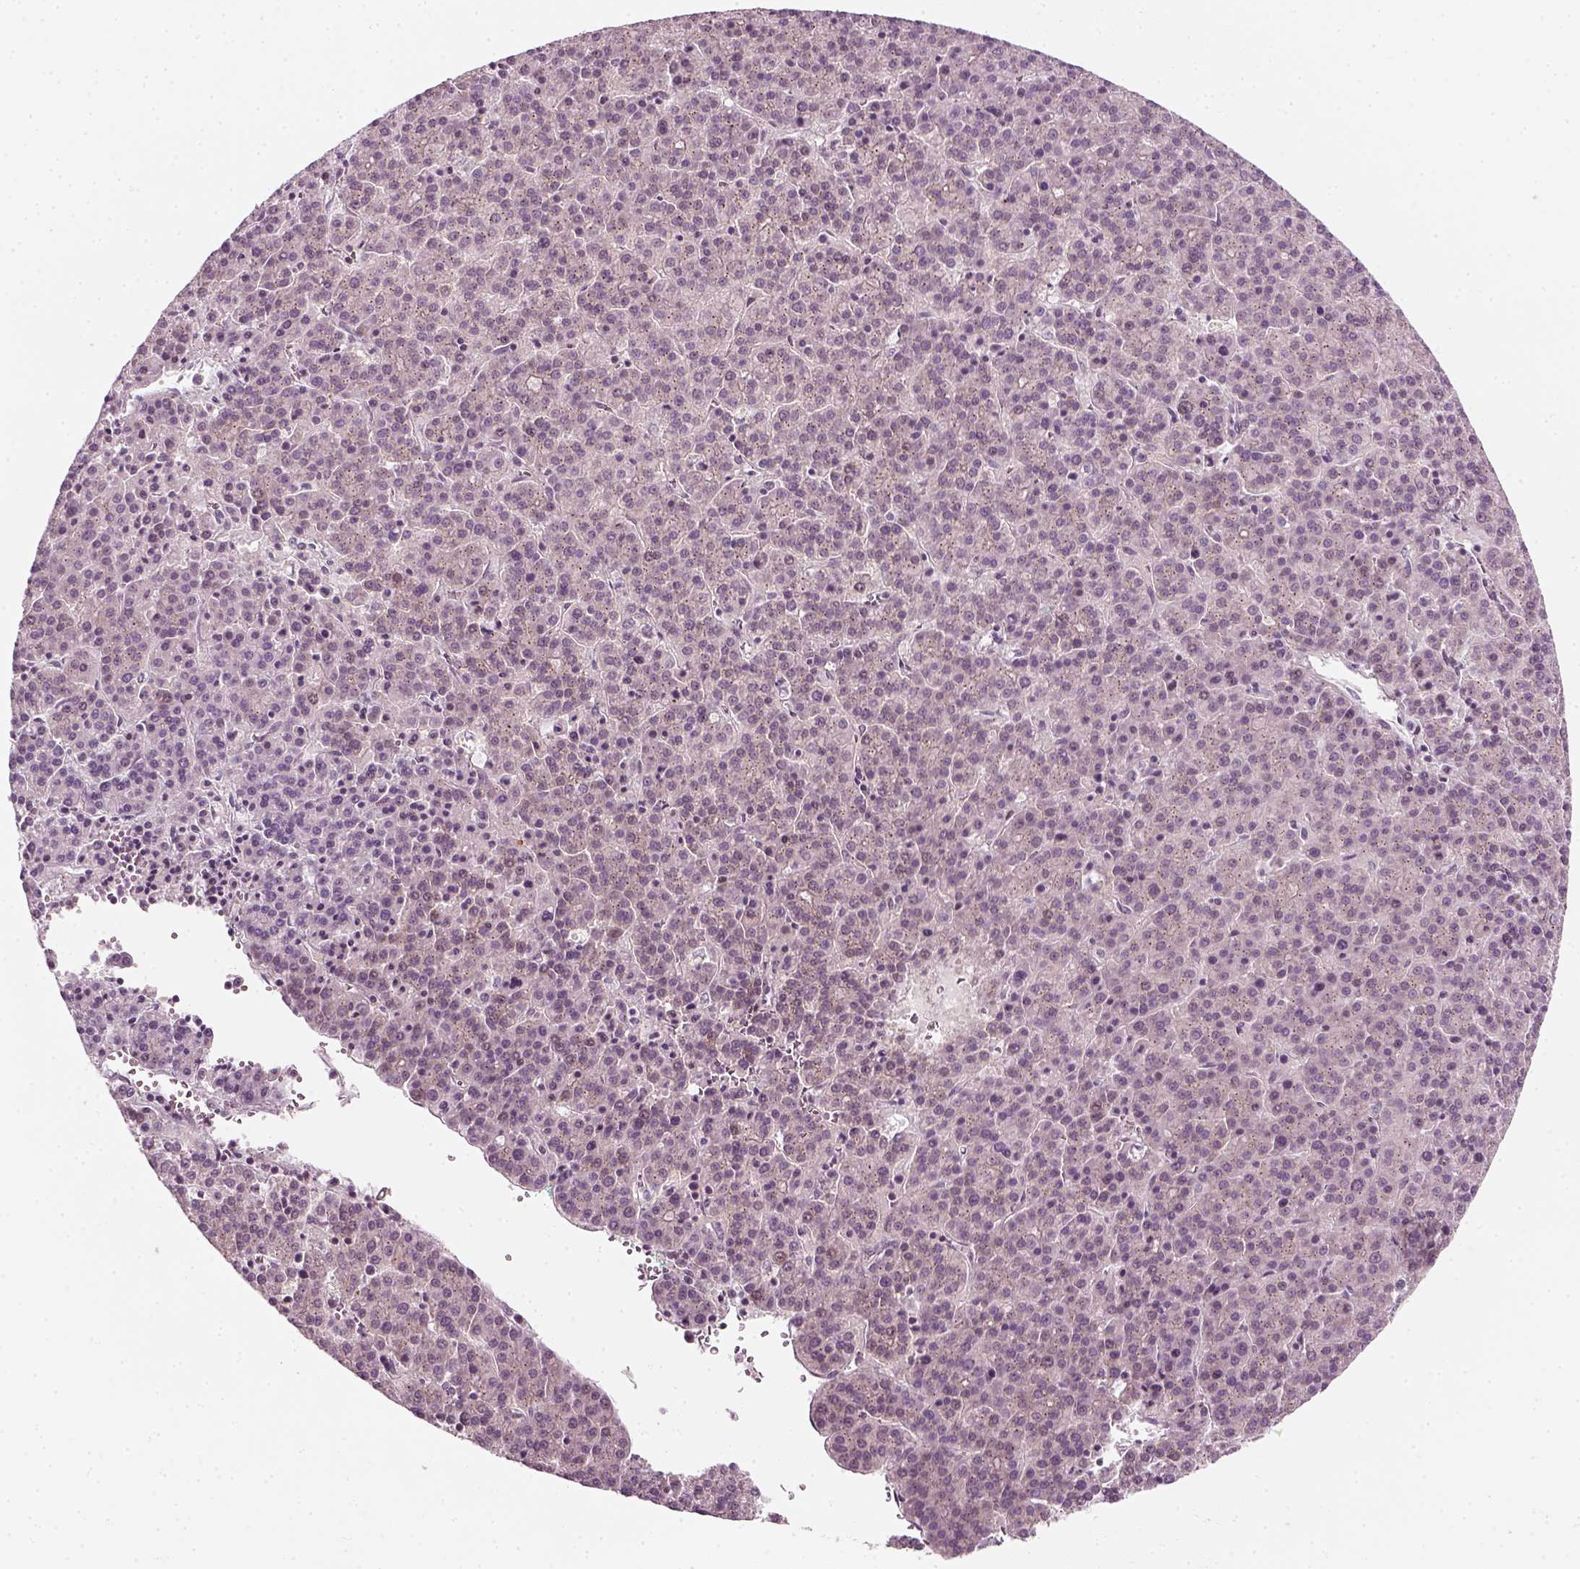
{"staining": {"intensity": "negative", "quantity": "none", "location": "none"}, "tissue": "liver cancer", "cell_type": "Tumor cells", "image_type": "cancer", "snomed": [{"axis": "morphology", "description": "Carcinoma, Hepatocellular, NOS"}, {"axis": "topography", "description": "Liver"}], "caption": "The IHC photomicrograph has no significant positivity in tumor cells of hepatocellular carcinoma (liver) tissue.", "gene": "MLIP", "patient": {"sex": "female", "age": 58}}